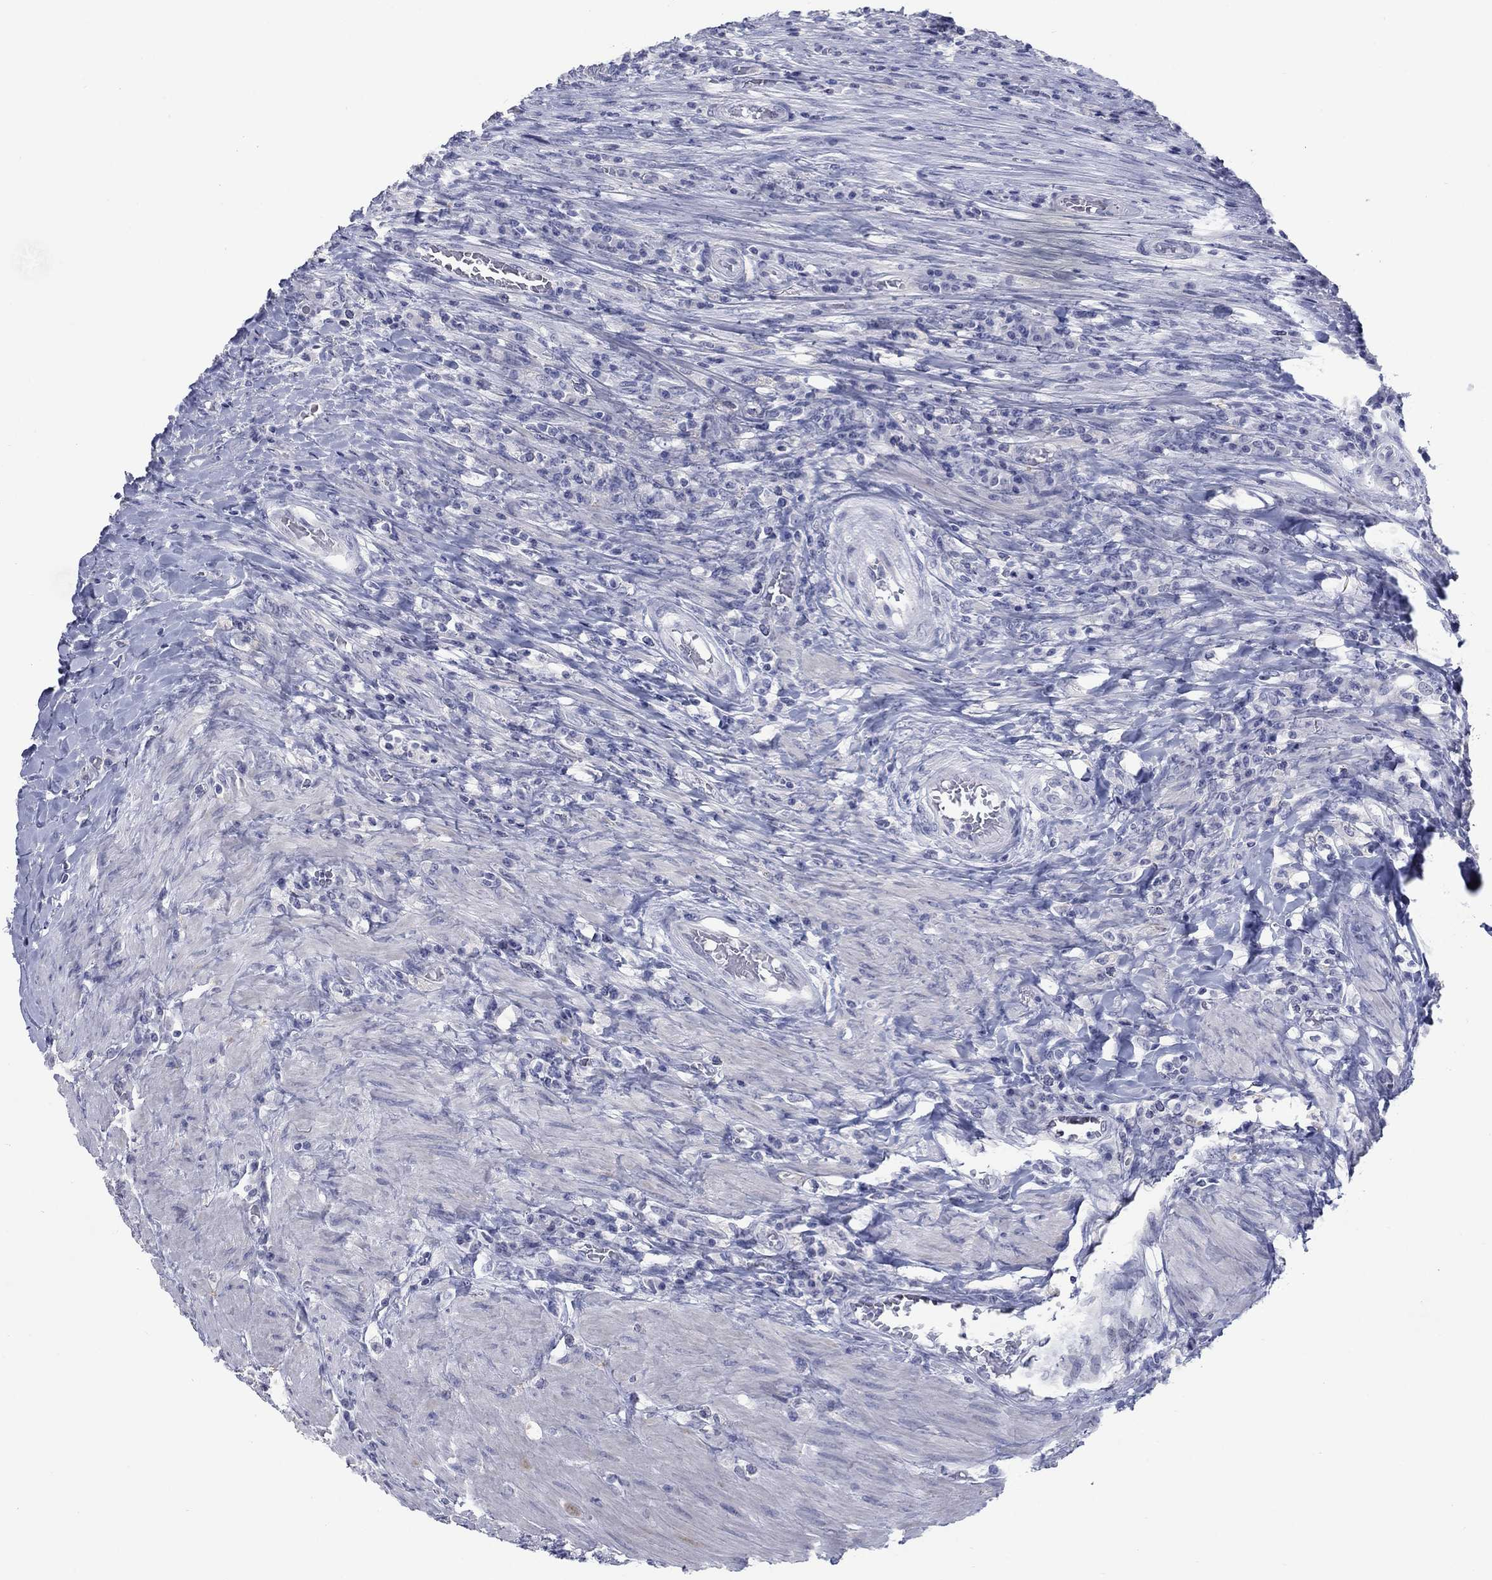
{"staining": {"intensity": "negative", "quantity": "none", "location": "none"}, "tissue": "colorectal cancer", "cell_type": "Tumor cells", "image_type": "cancer", "snomed": [{"axis": "morphology", "description": "Adenocarcinoma, NOS"}, {"axis": "topography", "description": "Colon"}], "caption": "Immunohistochemical staining of colorectal cancer (adenocarcinoma) exhibits no significant positivity in tumor cells.", "gene": "ATP6V1G2", "patient": {"sex": "female", "age": 86}}